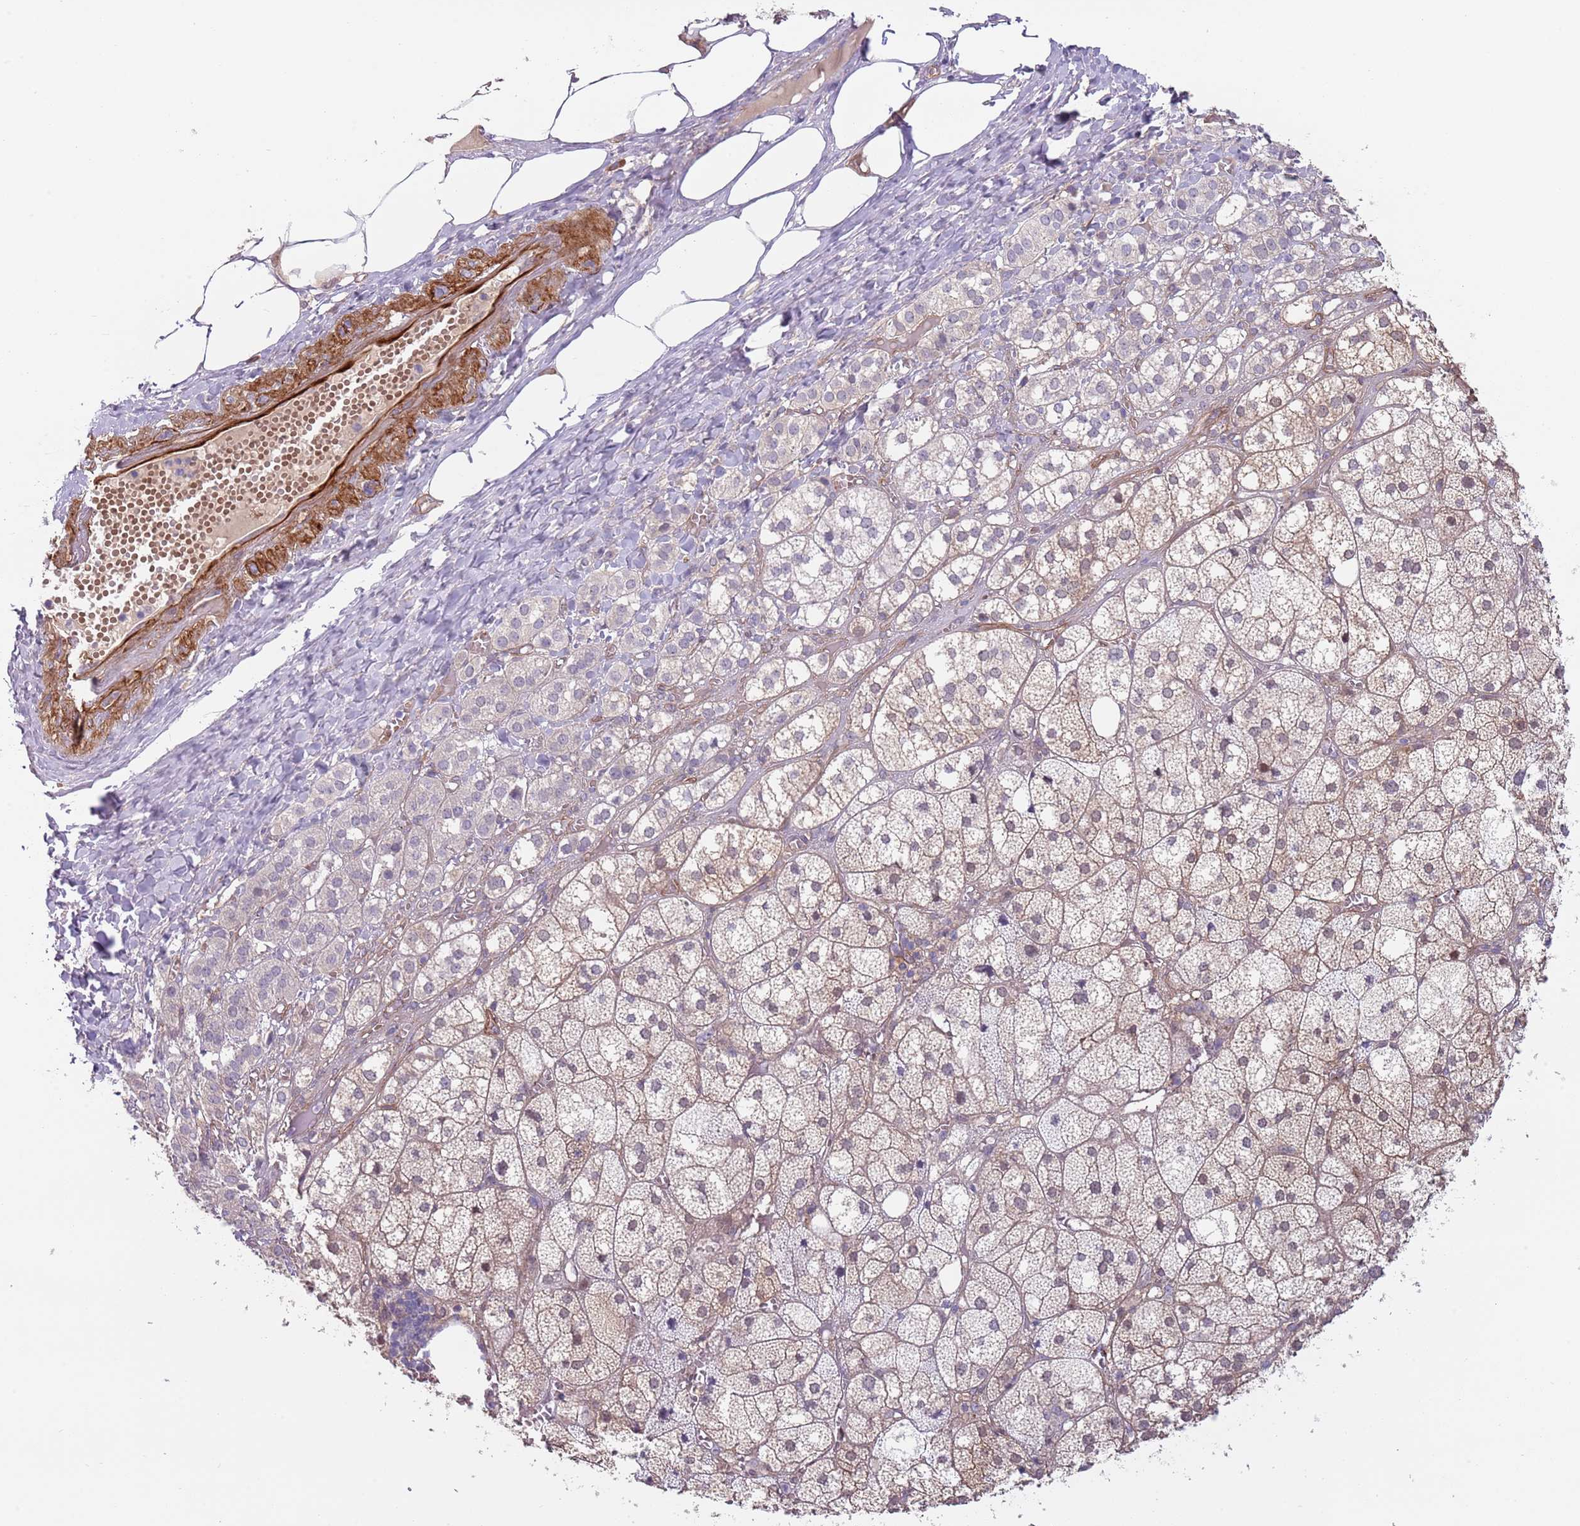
{"staining": {"intensity": "weak", "quantity": "<25%", "location": "cytoplasmic/membranous"}, "tissue": "adrenal gland", "cell_type": "Glandular cells", "image_type": "normal", "snomed": [{"axis": "morphology", "description": "Normal tissue, NOS"}, {"axis": "topography", "description": "Adrenal gland"}], "caption": "Protein analysis of benign adrenal gland shows no significant expression in glandular cells.", "gene": "TINAGL1", "patient": {"sex": "female", "age": 61}}